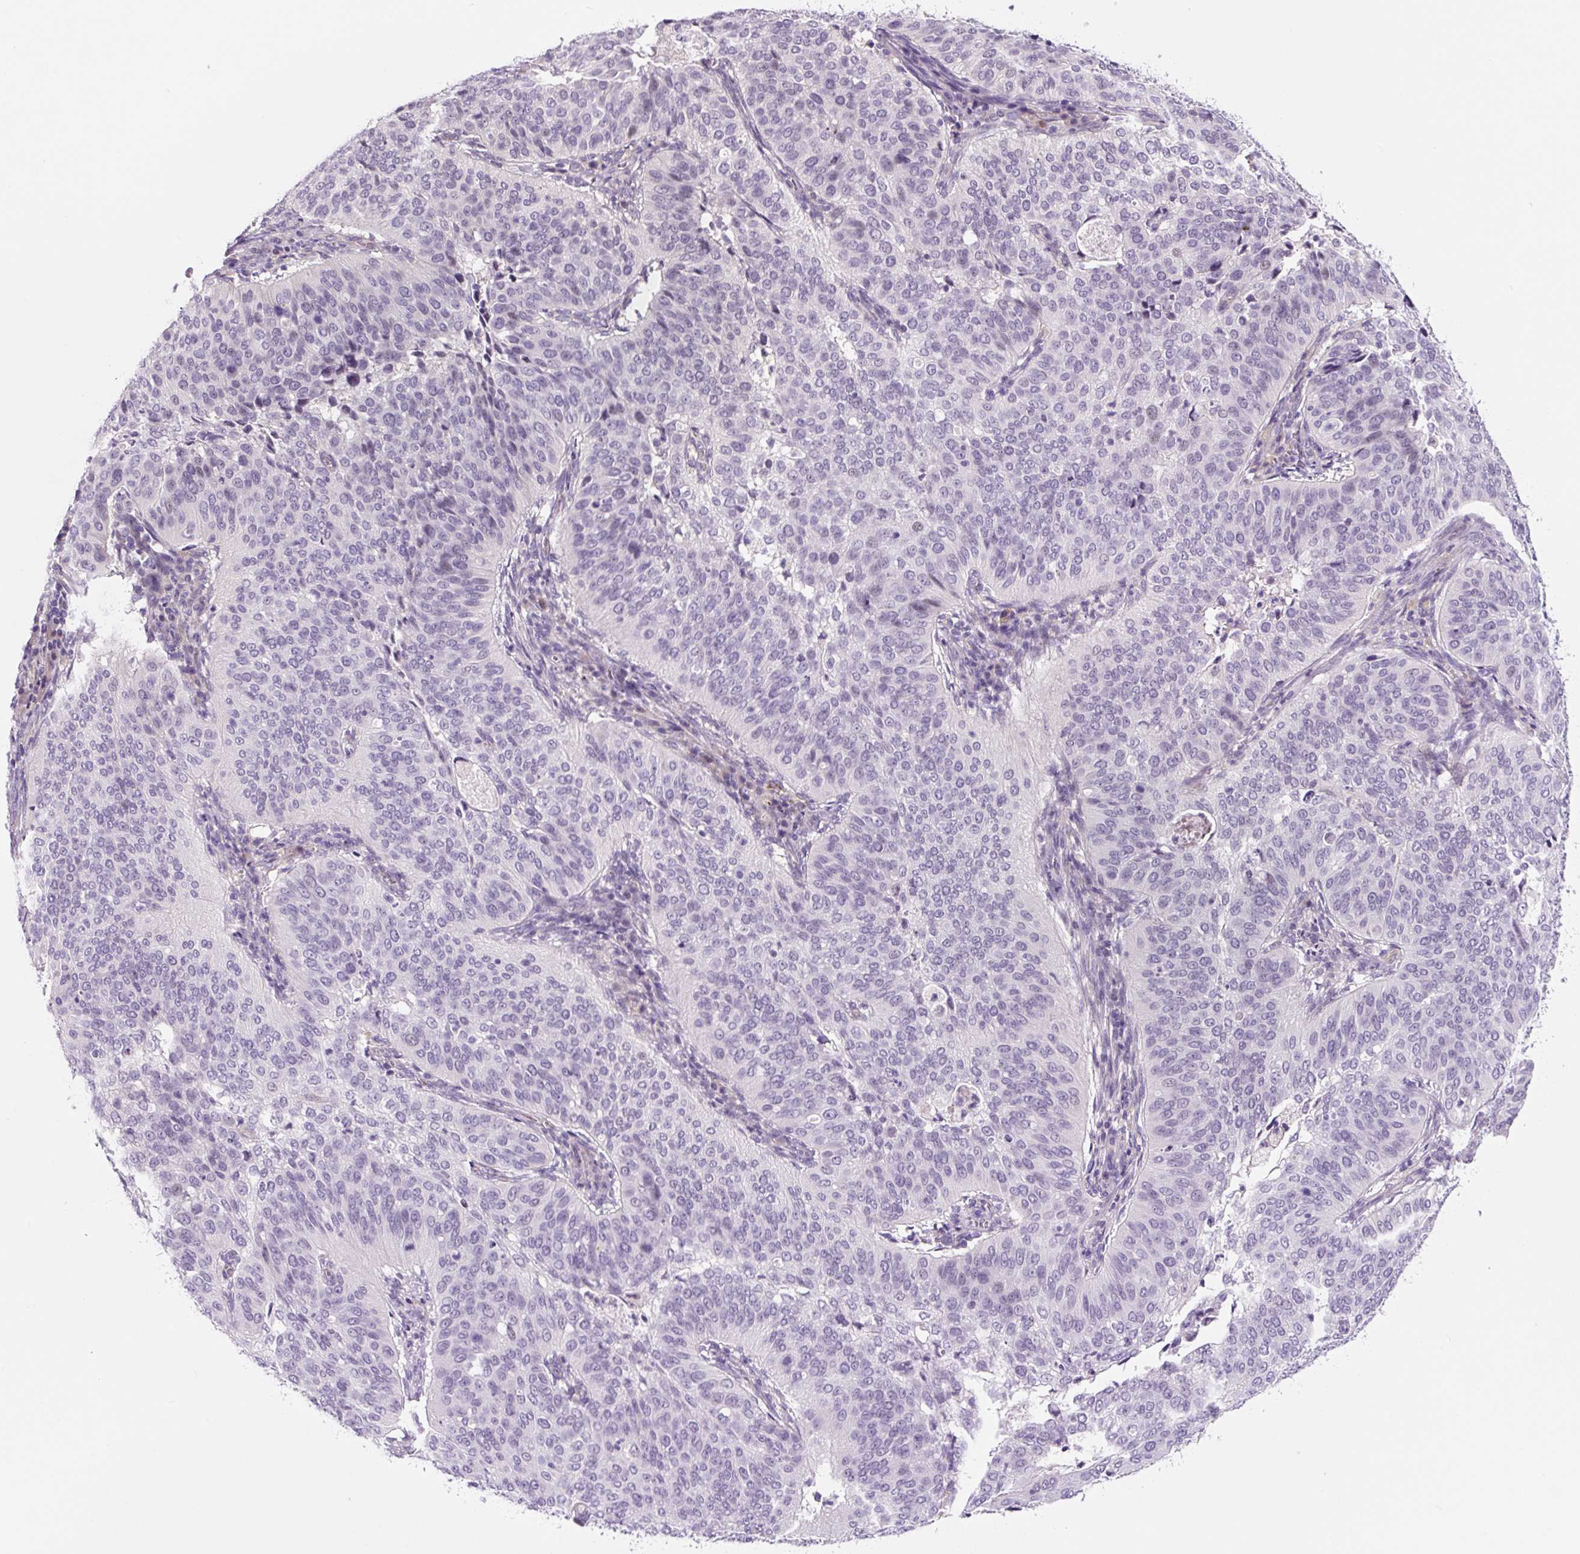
{"staining": {"intensity": "negative", "quantity": "none", "location": "none"}, "tissue": "cervical cancer", "cell_type": "Tumor cells", "image_type": "cancer", "snomed": [{"axis": "morphology", "description": "Normal tissue, NOS"}, {"axis": "morphology", "description": "Squamous cell carcinoma, NOS"}, {"axis": "topography", "description": "Cervix"}], "caption": "The histopathology image reveals no staining of tumor cells in cervical cancer.", "gene": "CCL25", "patient": {"sex": "female", "age": 39}}